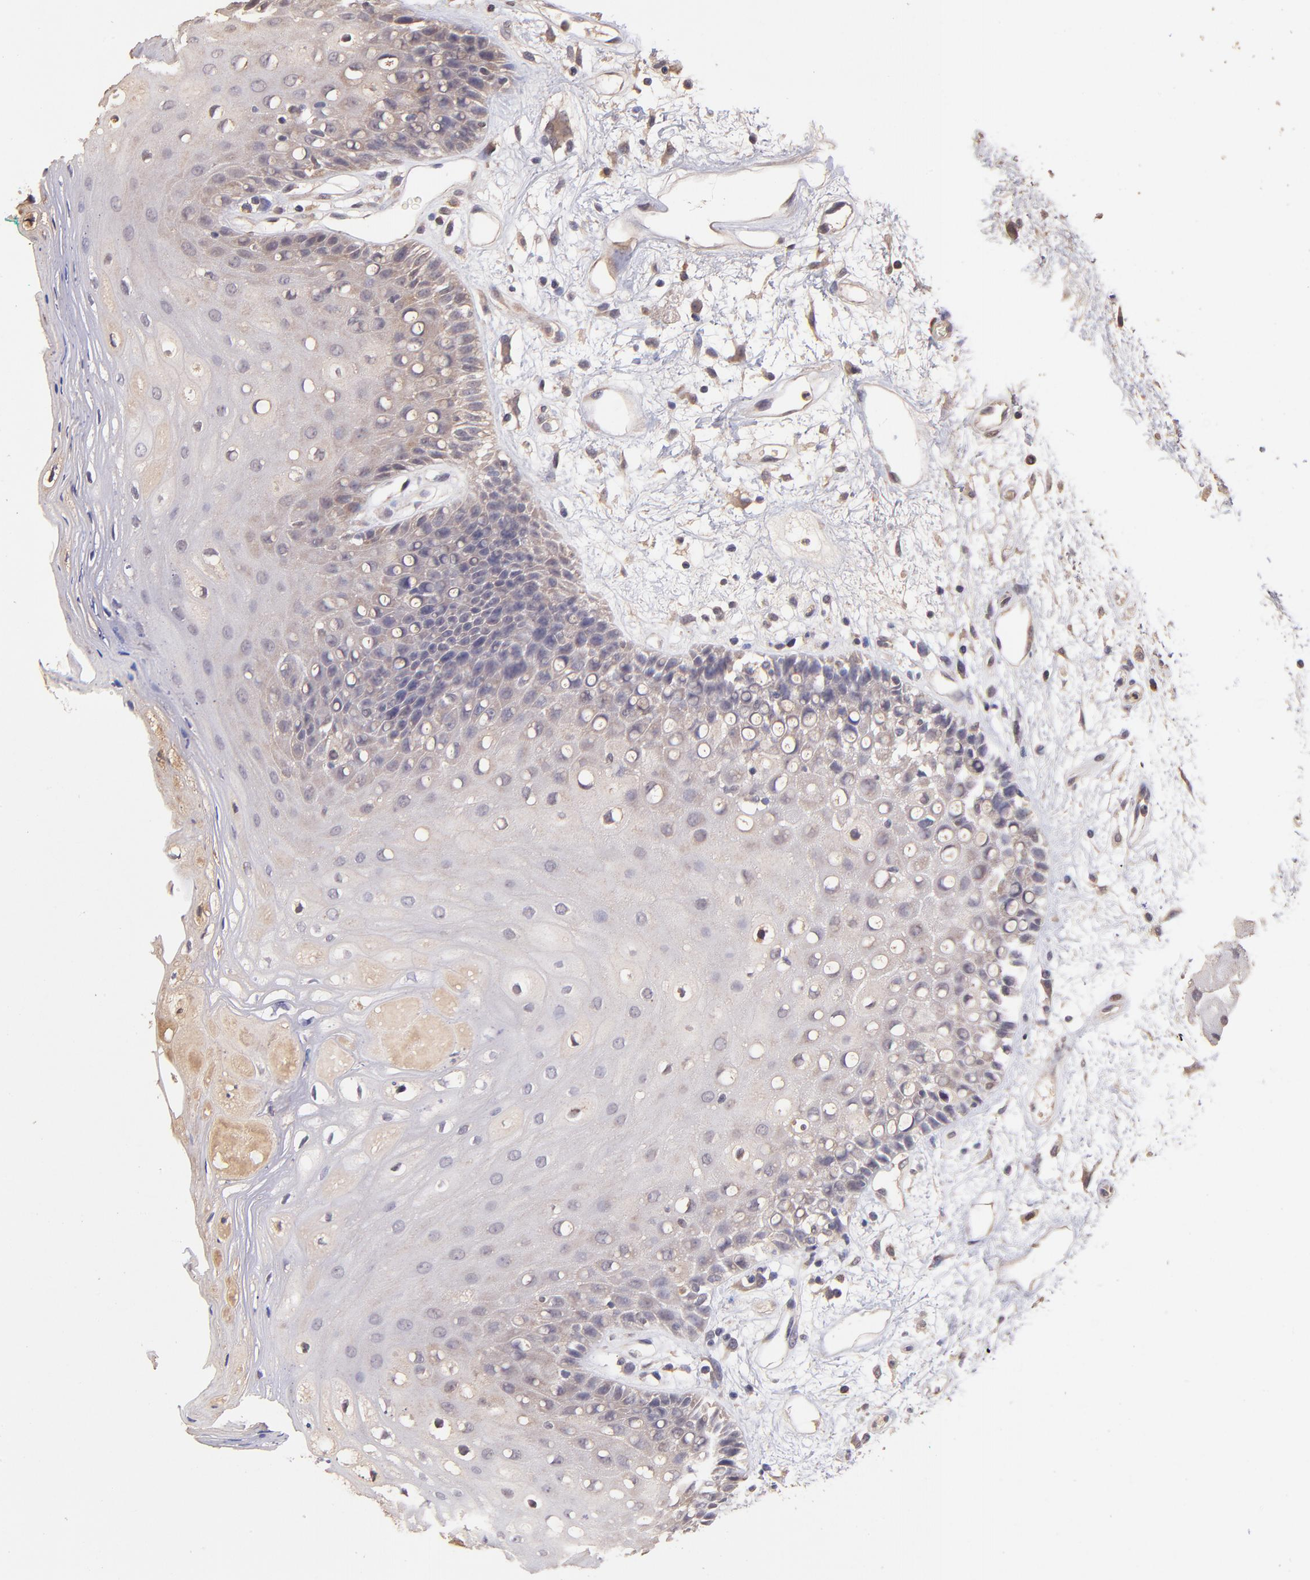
{"staining": {"intensity": "negative", "quantity": "none", "location": "none"}, "tissue": "oral mucosa", "cell_type": "Squamous epithelial cells", "image_type": "normal", "snomed": [{"axis": "morphology", "description": "Normal tissue, NOS"}, {"axis": "morphology", "description": "Squamous cell carcinoma, NOS"}, {"axis": "topography", "description": "Skeletal muscle"}, {"axis": "topography", "description": "Oral tissue"}, {"axis": "topography", "description": "Head-Neck"}], "caption": "Immunohistochemical staining of normal oral mucosa exhibits no significant expression in squamous epithelial cells. (DAB immunohistochemistry (IHC), high magnification).", "gene": "RNASEL", "patient": {"sex": "female", "age": 84}}